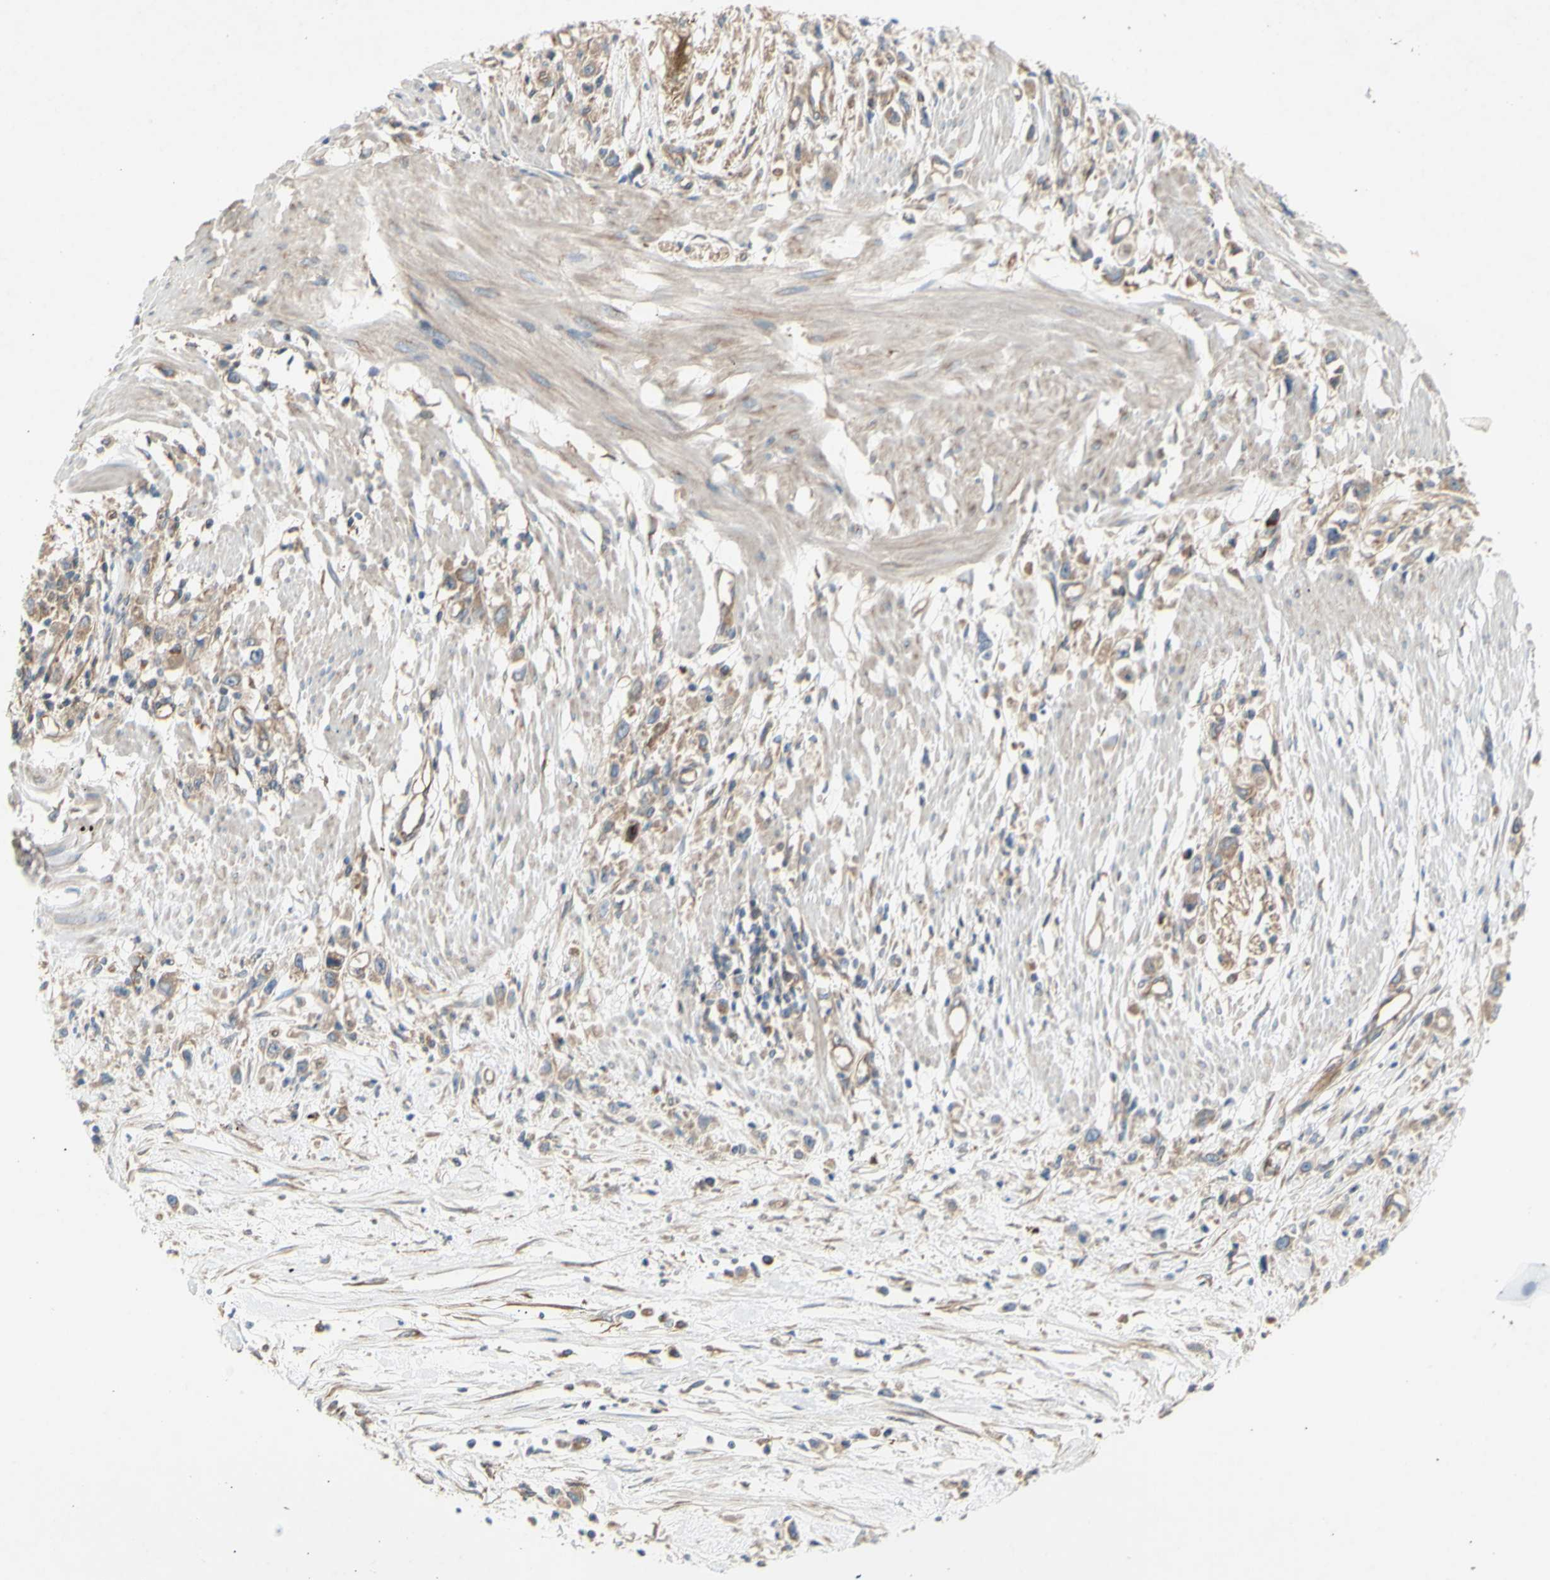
{"staining": {"intensity": "moderate", "quantity": ">75%", "location": "cytoplasmic/membranous"}, "tissue": "stomach cancer", "cell_type": "Tumor cells", "image_type": "cancer", "snomed": [{"axis": "morphology", "description": "Adenocarcinoma, NOS"}, {"axis": "topography", "description": "Stomach"}], "caption": "Adenocarcinoma (stomach) stained with a protein marker shows moderate staining in tumor cells.", "gene": "KLC1", "patient": {"sex": "female", "age": 59}}